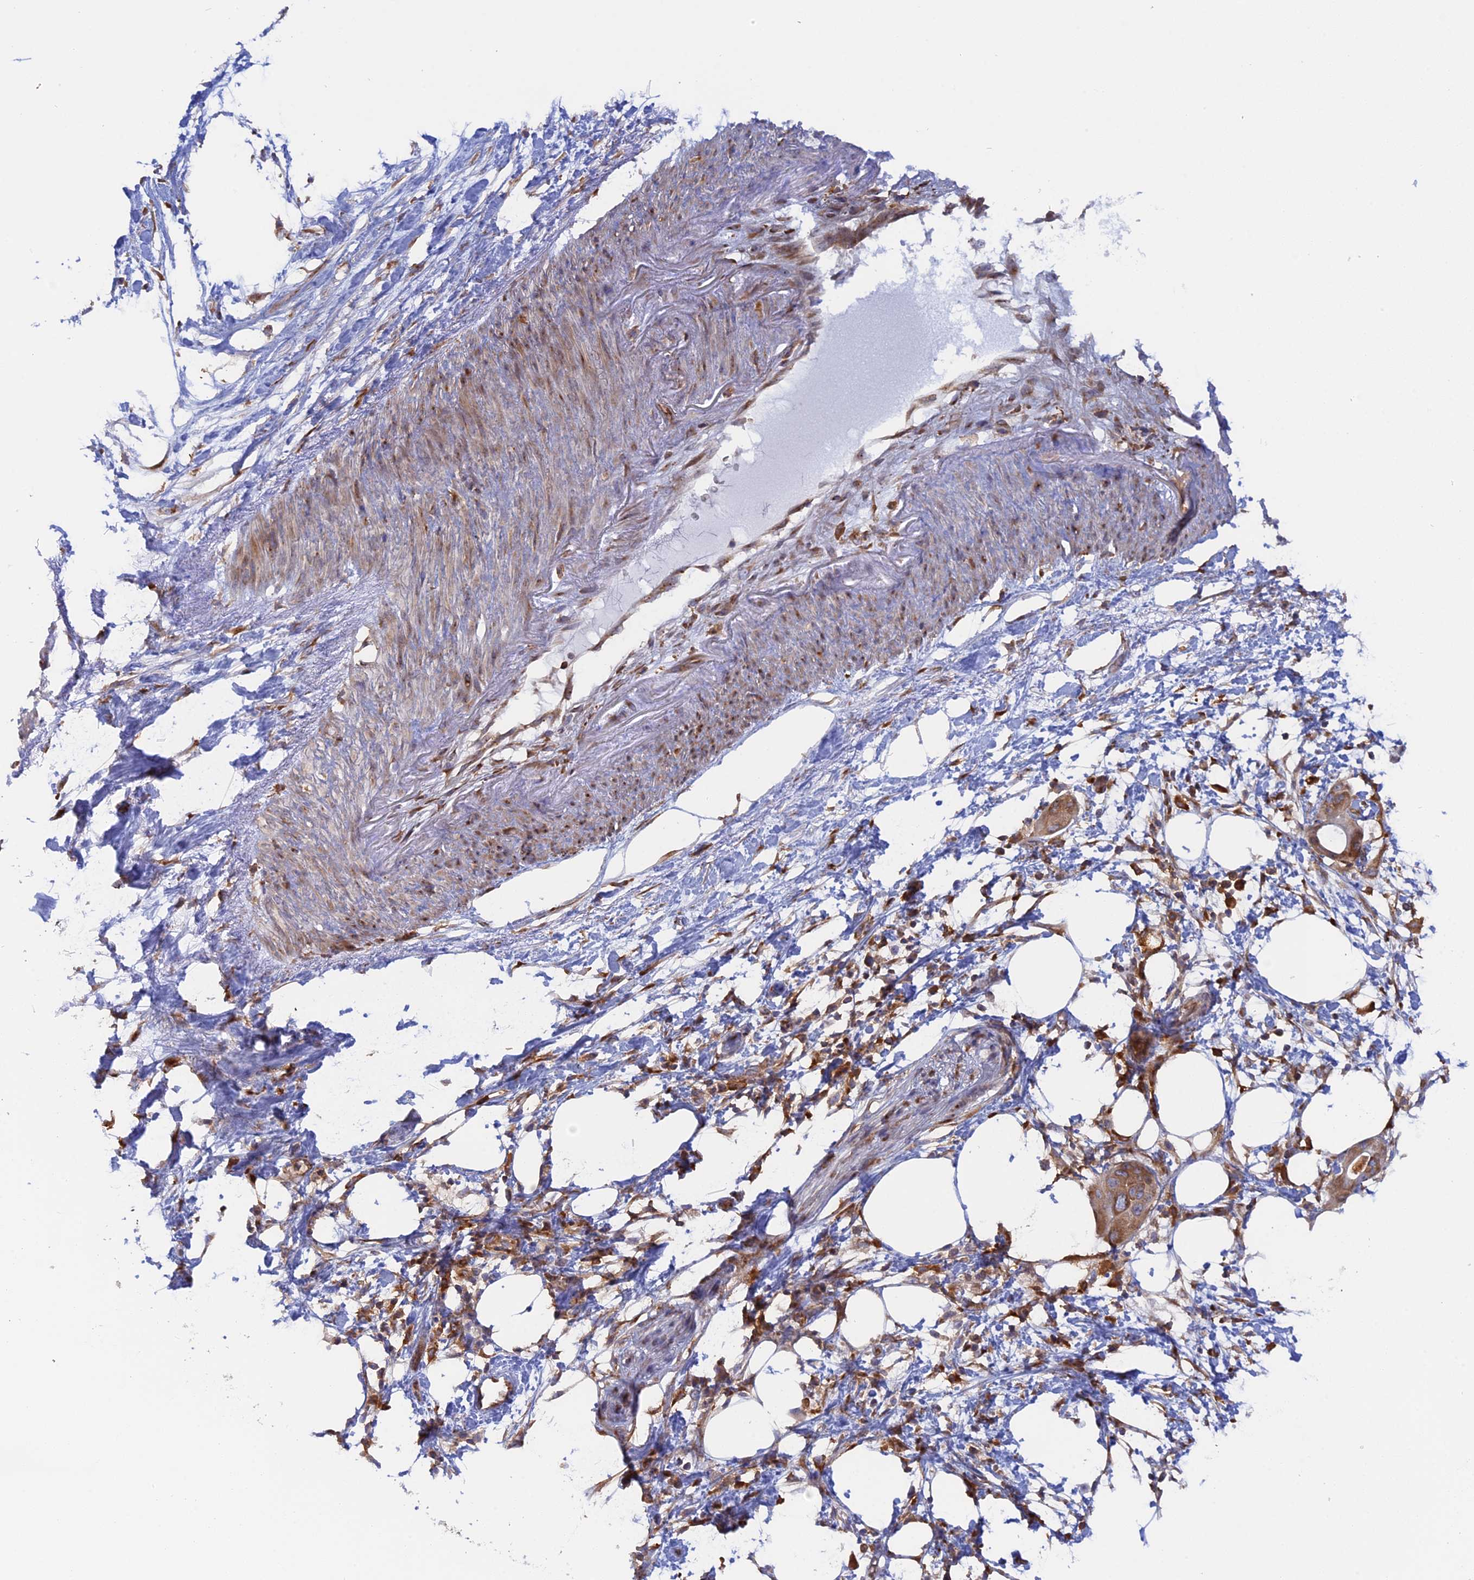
{"staining": {"intensity": "moderate", "quantity": "25%-75%", "location": "cytoplasmic/membranous"}, "tissue": "pancreatic cancer", "cell_type": "Tumor cells", "image_type": "cancer", "snomed": [{"axis": "morphology", "description": "Adenocarcinoma, NOS"}, {"axis": "topography", "description": "Pancreas"}], "caption": "Protein expression by IHC demonstrates moderate cytoplasmic/membranous staining in approximately 25%-75% of tumor cells in pancreatic cancer (adenocarcinoma).", "gene": "GMIP", "patient": {"sex": "male", "age": 68}}